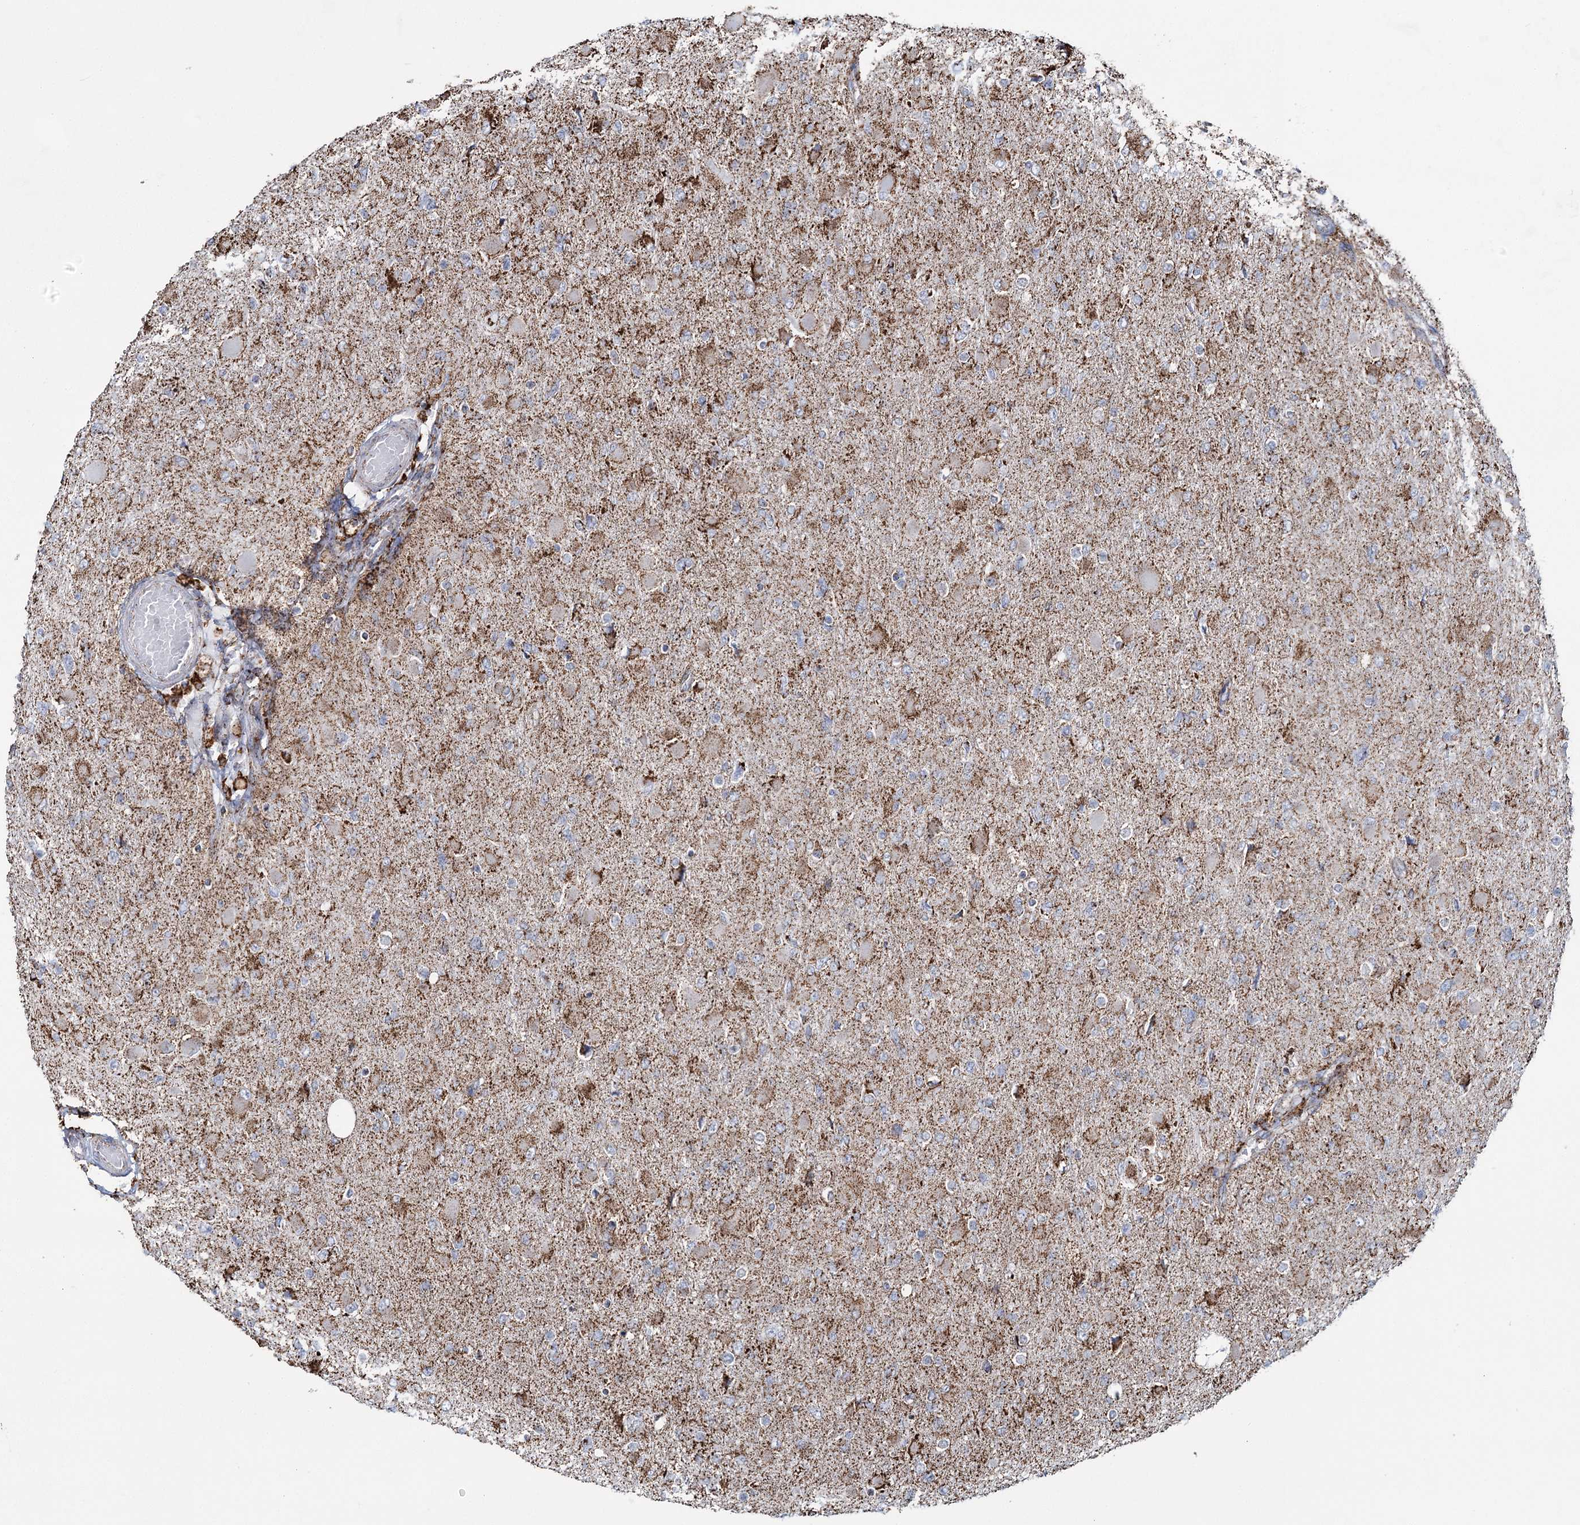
{"staining": {"intensity": "moderate", "quantity": "<25%", "location": "cytoplasmic/membranous"}, "tissue": "glioma", "cell_type": "Tumor cells", "image_type": "cancer", "snomed": [{"axis": "morphology", "description": "Glioma, malignant, High grade"}, {"axis": "topography", "description": "Cerebral cortex"}], "caption": "Human glioma stained with a brown dye displays moderate cytoplasmic/membranous positive expression in approximately <25% of tumor cells.", "gene": "CWF19L1", "patient": {"sex": "female", "age": 36}}